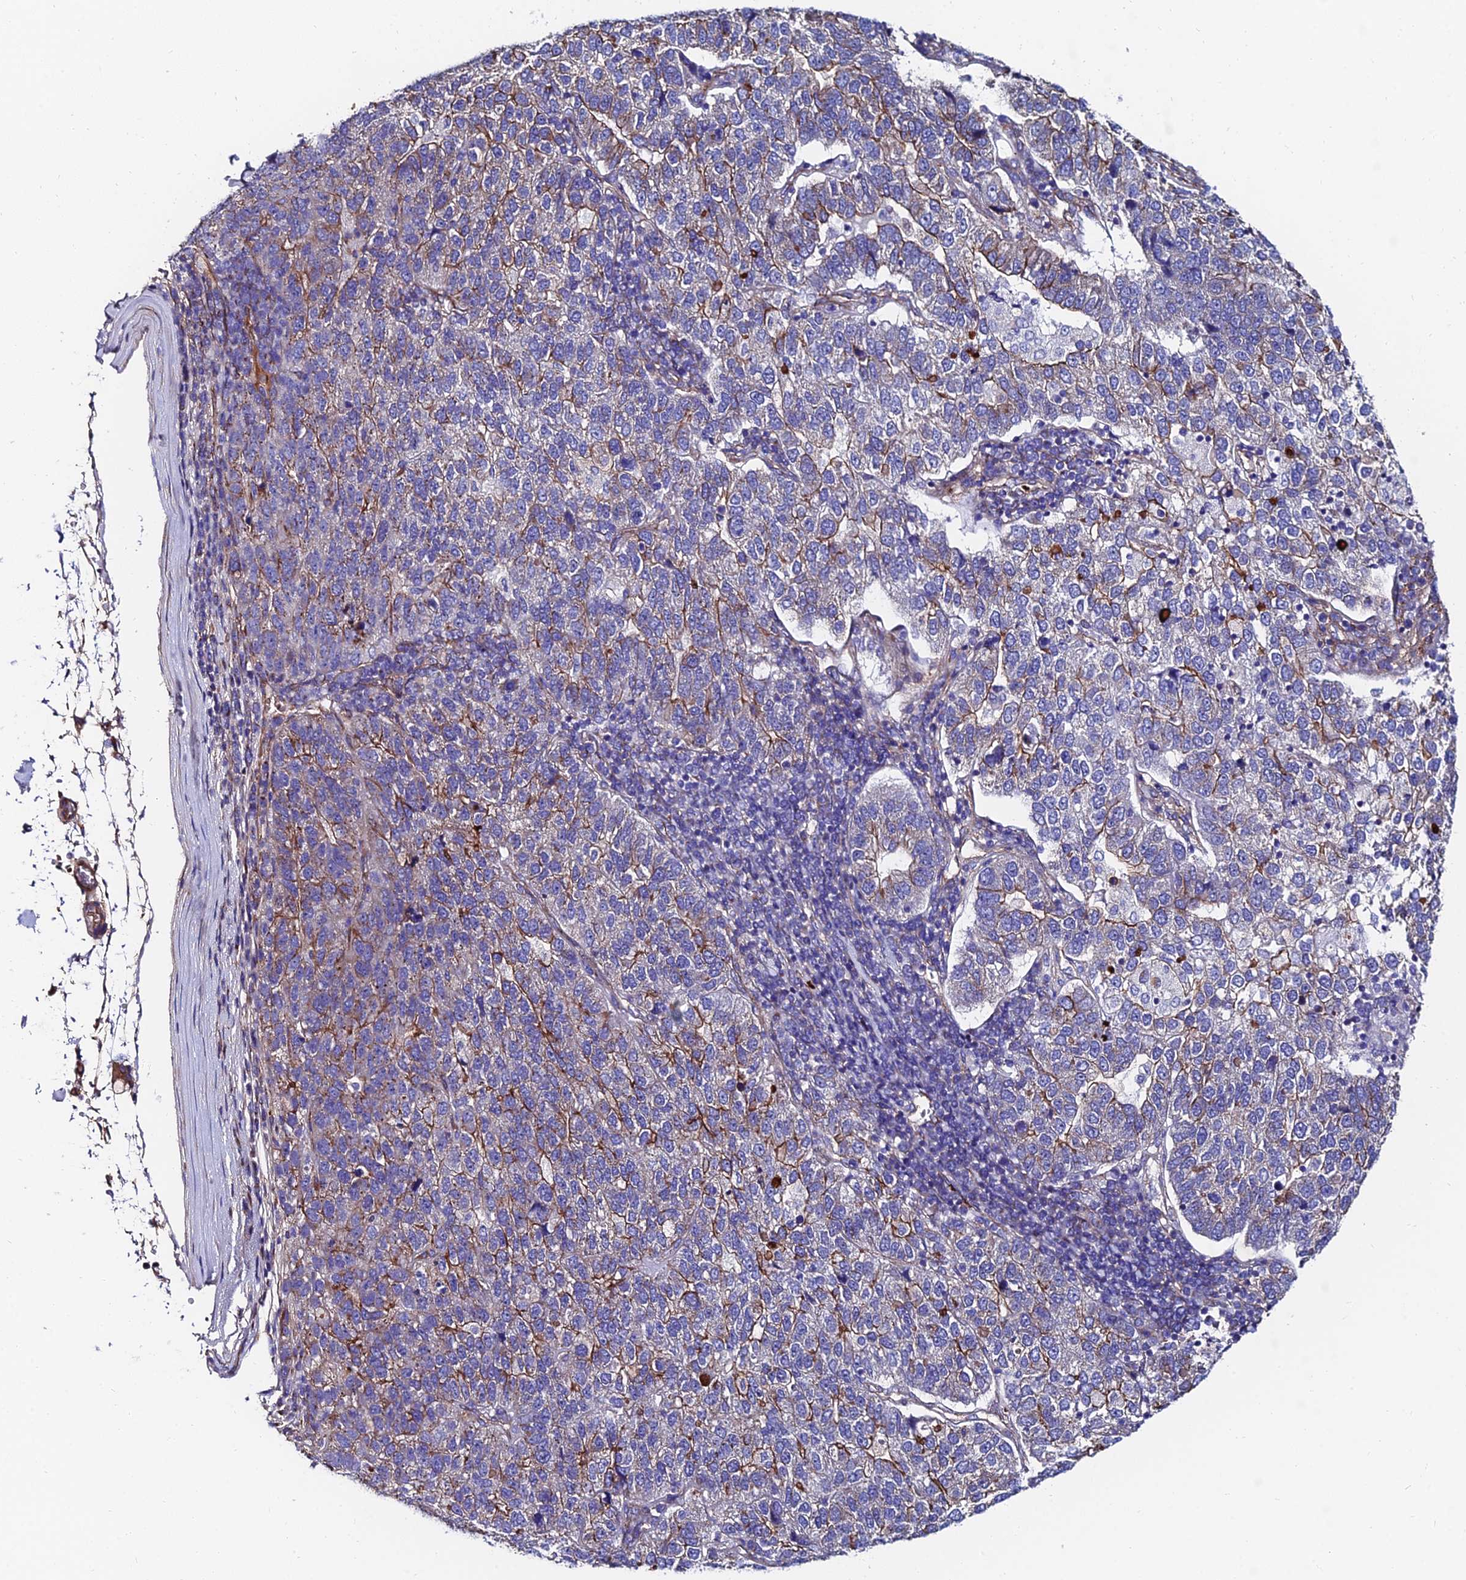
{"staining": {"intensity": "moderate", "quantity": "25%-75%", "location": "cytoplasmic/membranous"}, "tissue": "pancreatic cancer", "cell_type": "Tumor cells", "image_type": "cancer", "snomed": [{"axis": "morphology", "description": "Adenocarcinoma, NOS"}, {"axis": "topography", "description": "Pancreas"}], "caption": "The immunohistochemical stain shows moderate cytoplasmic/membranous expression in tumor cells of adenocarcinoma (pancreatic) tissue.", "gene": "ADGRF3", "patient": {"sex": "female", "age": 61}}